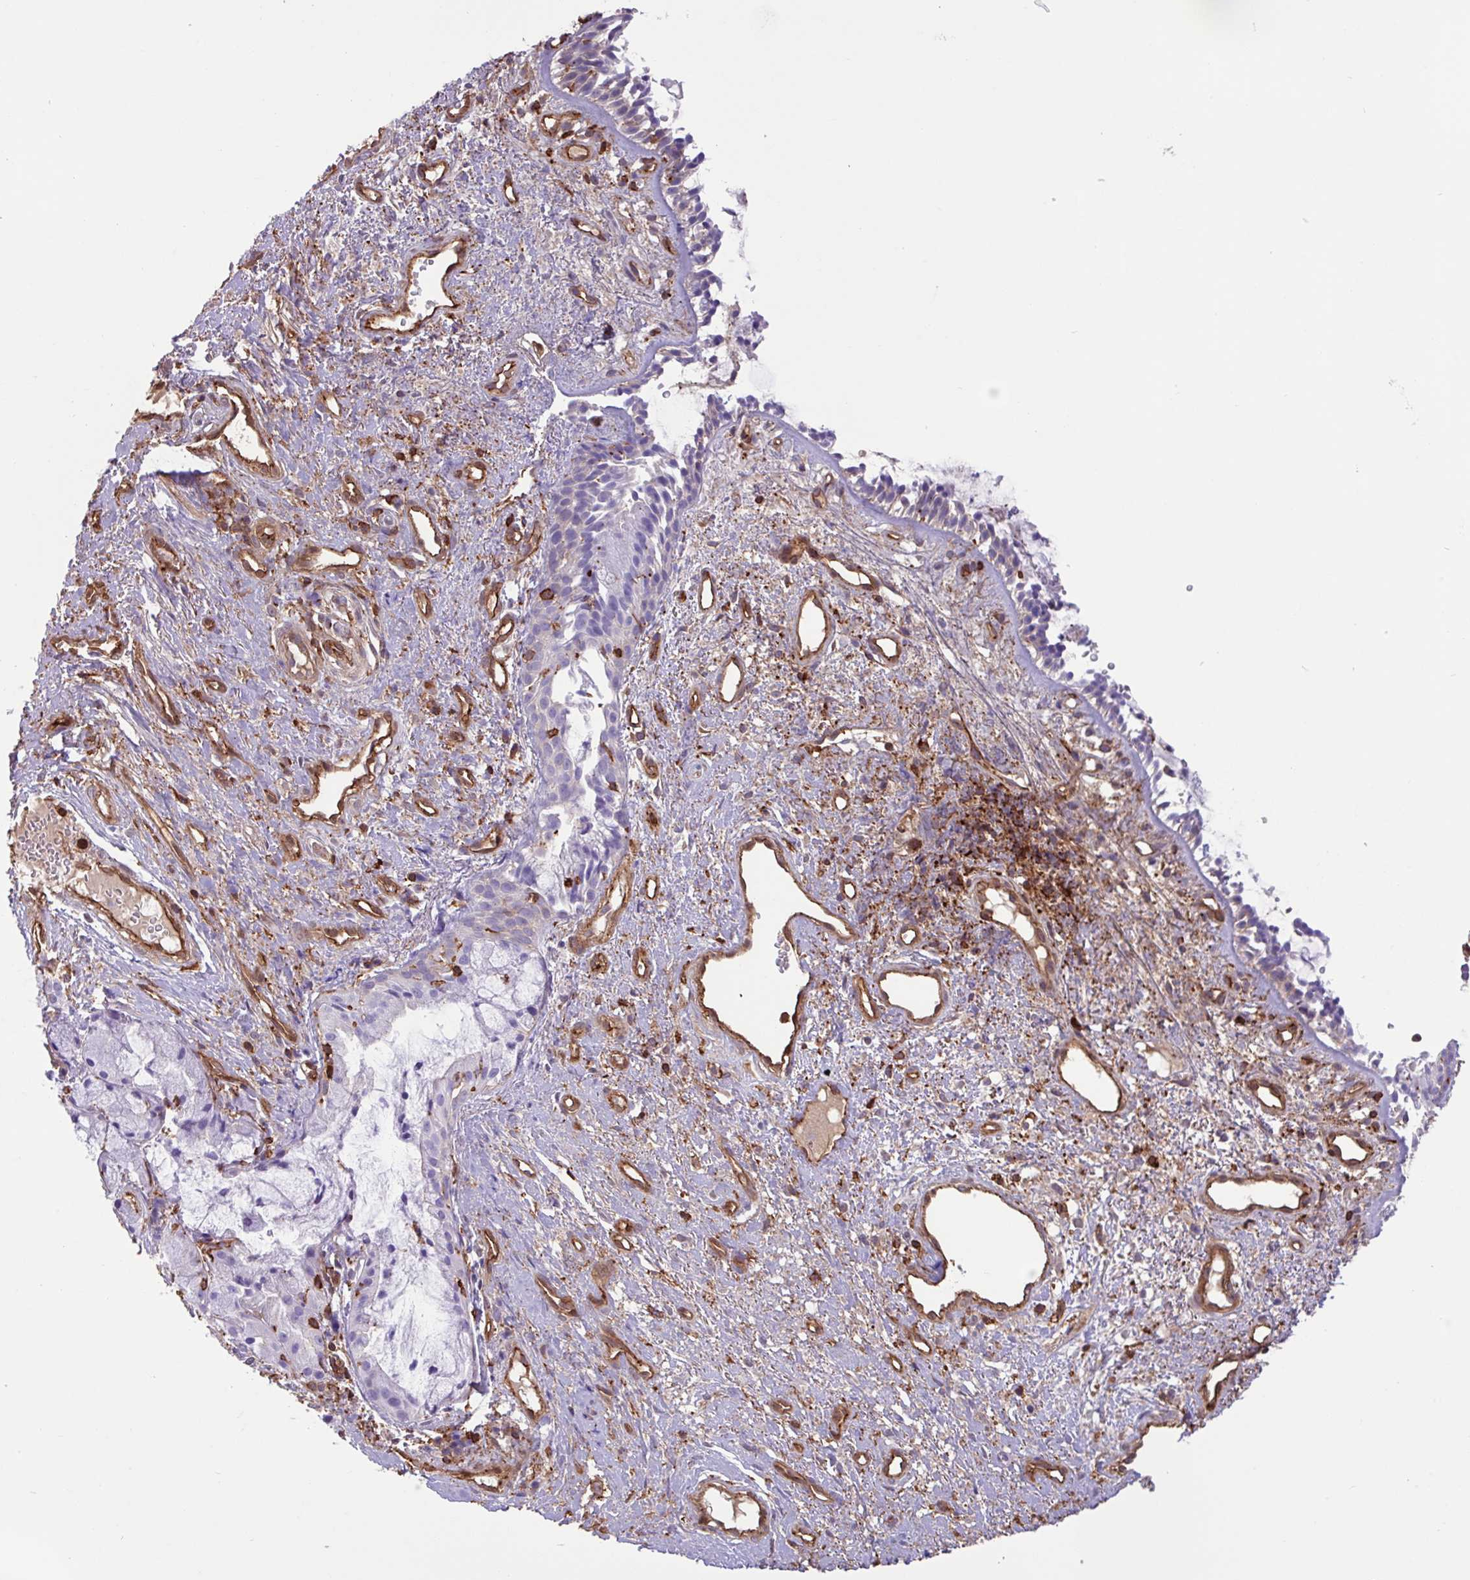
{"staining": {"intensity": "negative", "quantity": "none", "location": "none"}, "tissue": "nasopharynx", "cell_type": "Respiratory epithelial cells", "image_type": "normal", "snomed": [{"axis": "morphology", "description": "Normal tissue, NOS"}, {"axis": "topography", "description": "Cartilage tissue"}, {"axis": "topography", "description": "Nasopharynx"}, {"axis": "topography", "description": "Thyroid gland"}], "caption": "Immunohistochemistry (IHC) of benign human nasopharynx shows no staining in respiratory epithelial cells.", "gene": "PPP1R18", "patient": {"sex": "male", "age": 63}}